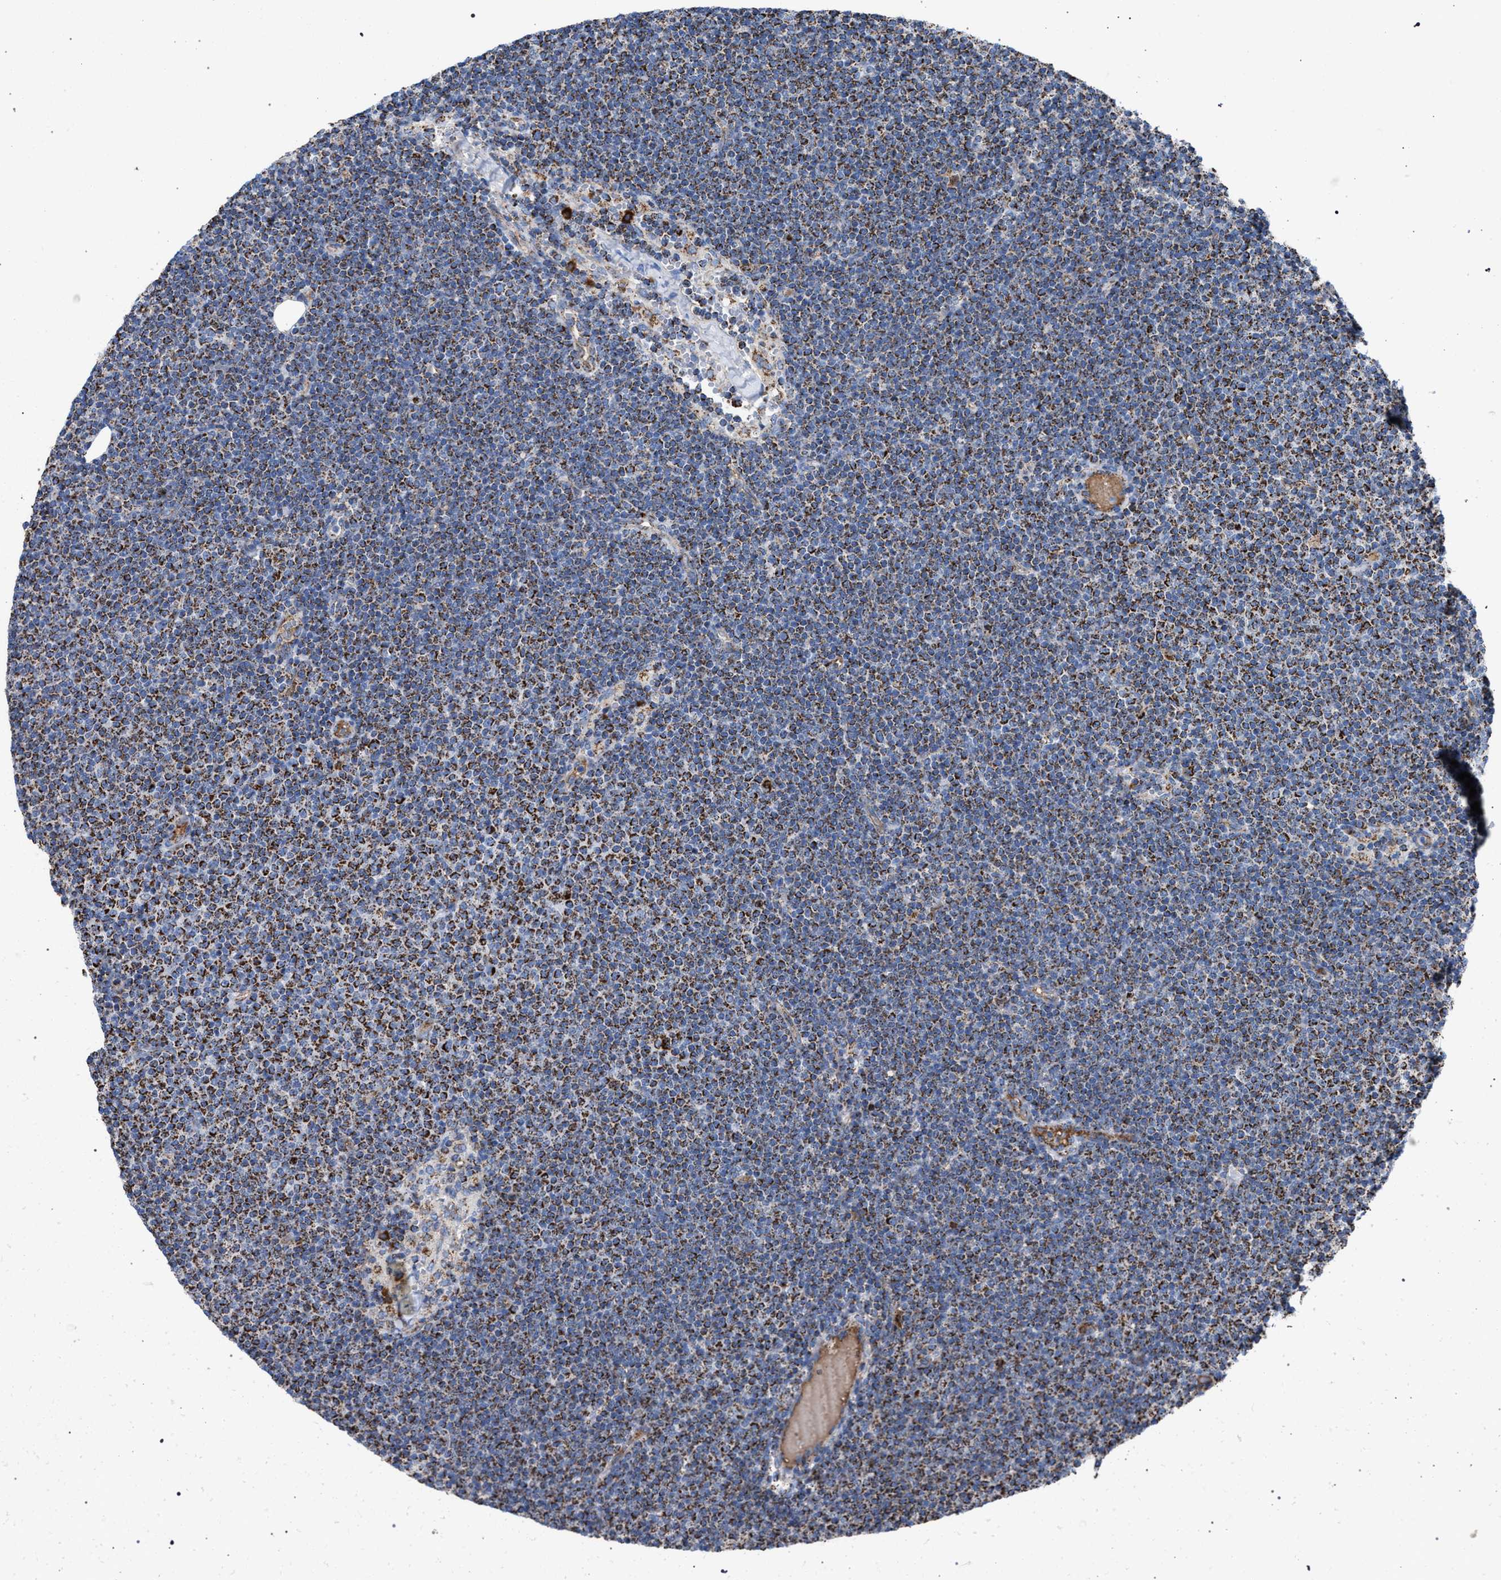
{"staining": {"intensity": "strong", "quantity": ">75%", "location": "cytoplasmic/membranous"}, "tissue": "lymphoma", "cell_type": "Tumor cells", "image_type": "cancer", "snomed": [{"axis": "morphology", "description": "Malignant lymphoma, non-Hodgkin's type, Low grade"}, {"axis": "topography", "description": "Lymph node"}], "caption": "Immunohistochemistry (IHC) micrograph of neoplastic tissue: human malignant lymphoma, non-Hodgkin's type (low-grade) stained using immunohistochemistry shows high levels of strong protein expression localized specifically in the cytoplasmic/membranous of tumor cells, appearing as a cytoplasmic/membranous brown color.", "gene": "VPS13A", "patient": {"sex": "female", "age": 53}}